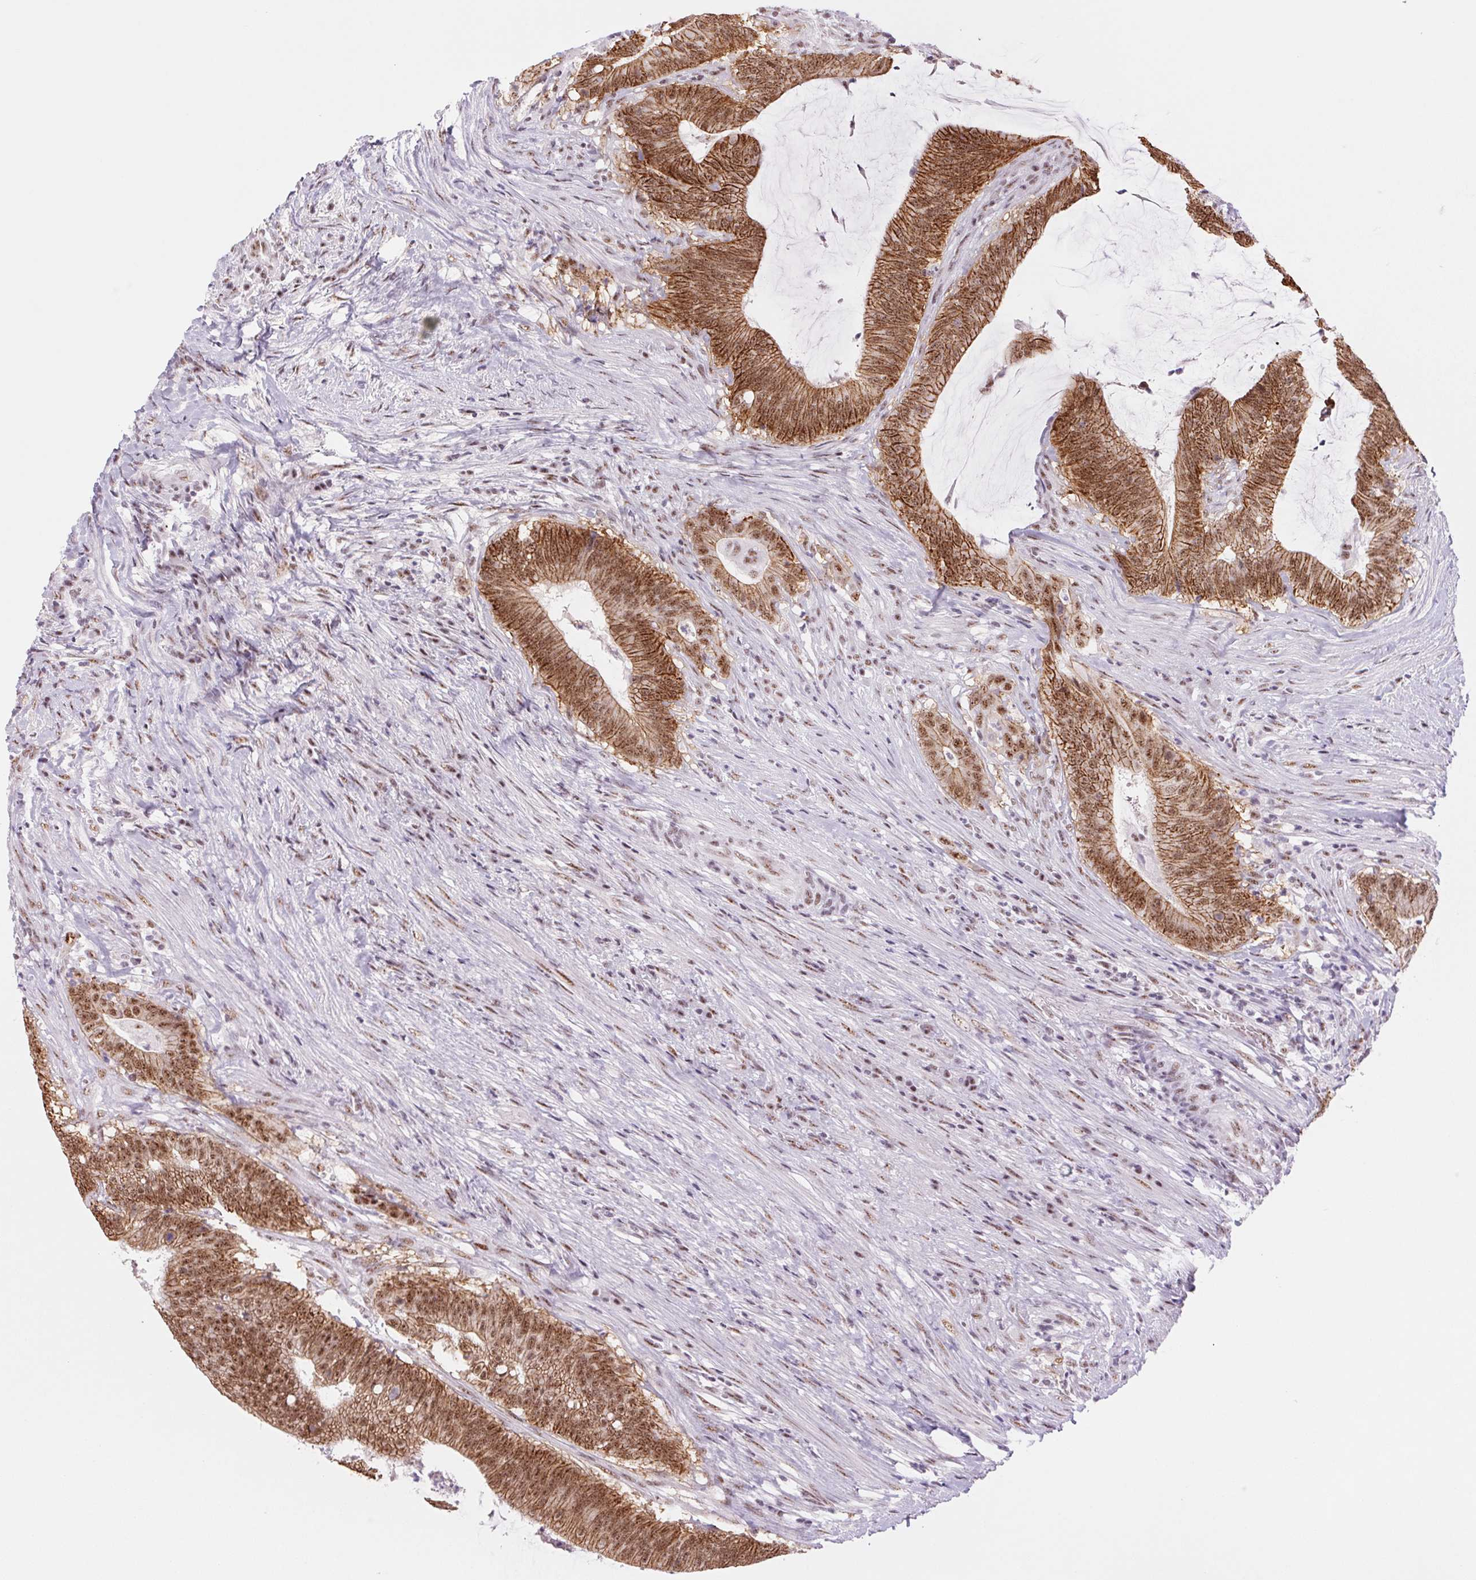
{"staining": {"intensity": "strong", "quantity": ">75%", "location": "cytoplasmic/membranous,nuclear"}, "tissue": "colorectal cancer", "cell_type": "Tumor cells", "image_type": "cancer", "snomed": [{"axis": "morphology", "description": "Adenocarcinoma, NOS"}, {"axis": "topography", "description": "Colon"}], "caption": "DAB (3,3'-diaminobenzidine) immunohistochemical staining of human colorectal adenocarcinoma exhibits strong cytoplasmic/membranous and nuclear protein expression in about >75% of tumor cells. (Stains: DAB in brown, nuclei in blue, Microscopy: brightfield microscopy at high magnification).", "gene": "ZC3H14", "patient": {"sex": "female", "age": 43}}